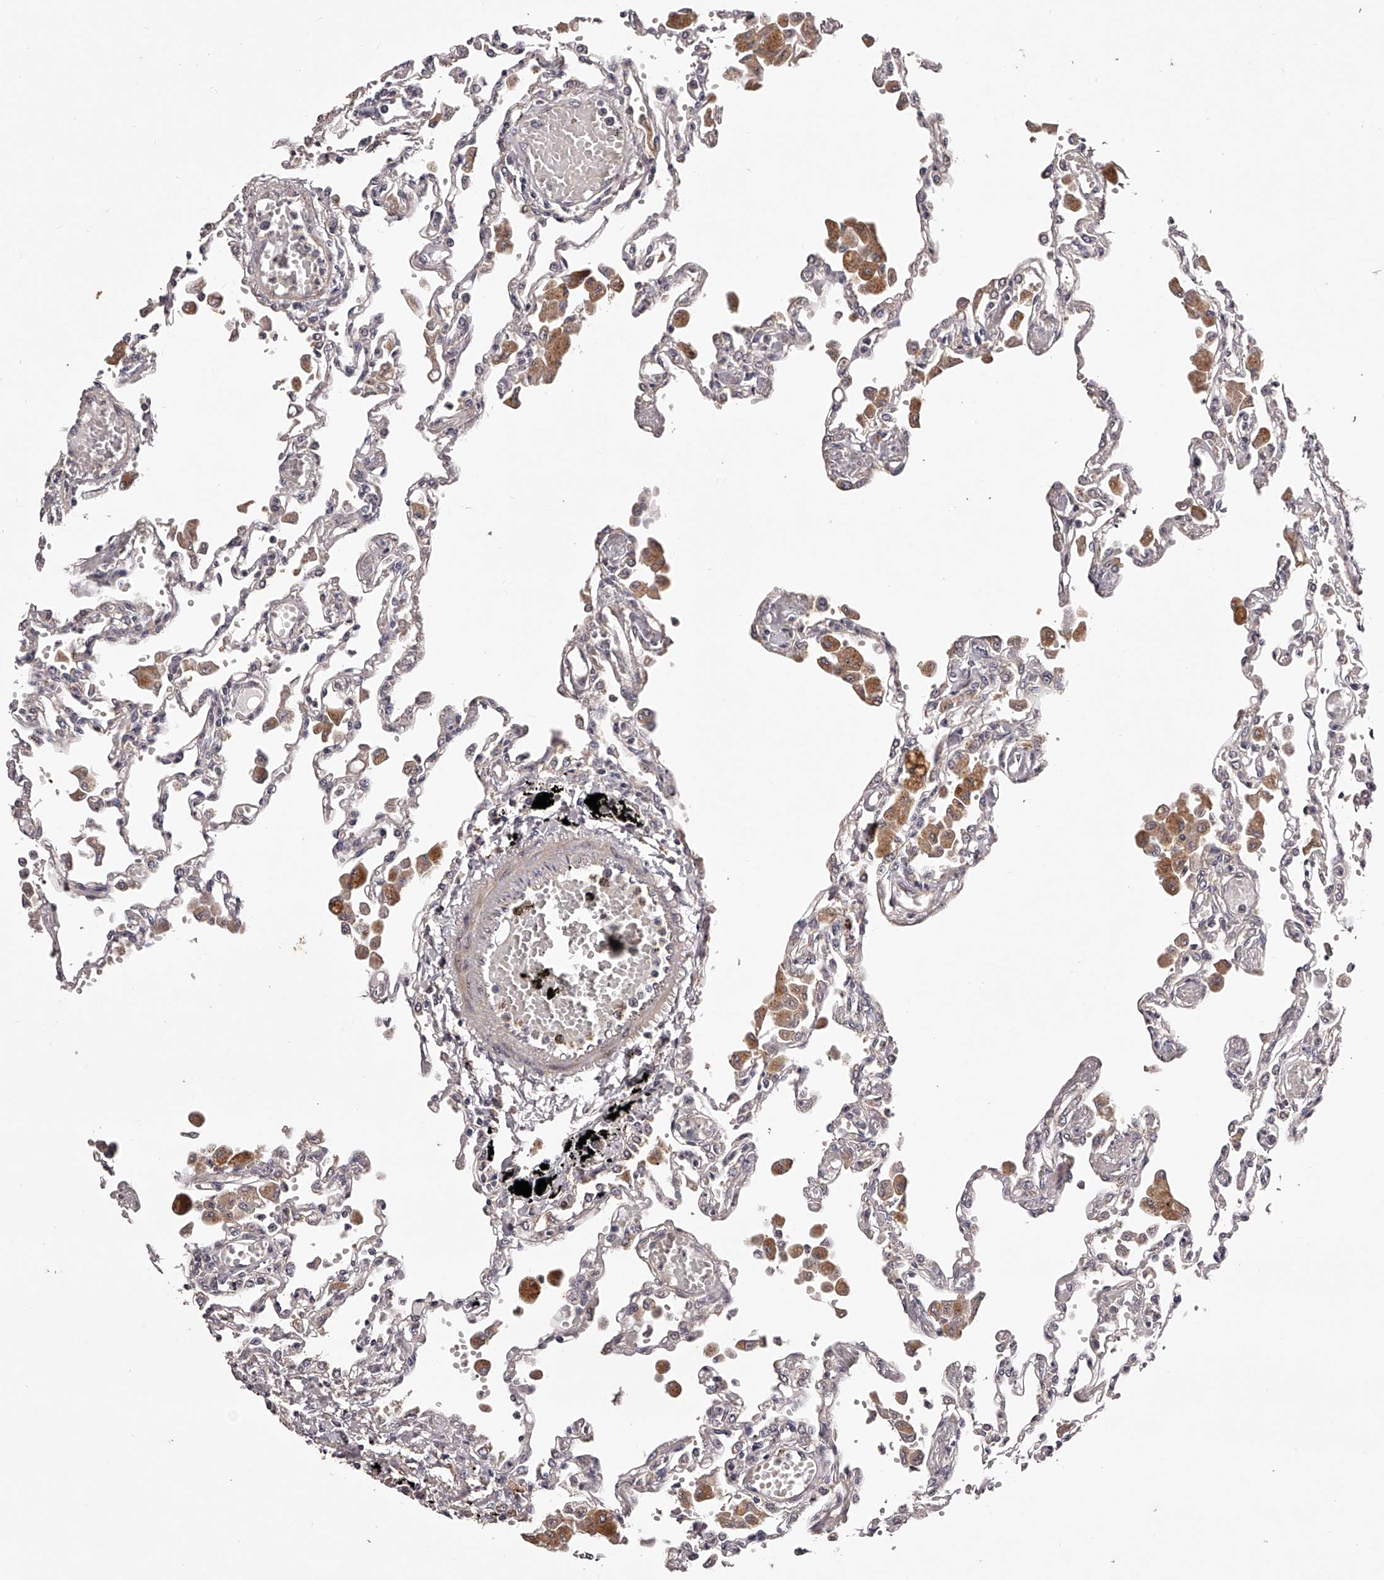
{"staining": {"intensity": "negative", "quantity": "none", "location": "none"}, "tissue": "lung", "cell_type": "Alveolar cells", "image_type": "normal", "snomed": [{"axis": "morphology", "description": "Normal tissue, NOS"}, {"axis": "topography", "description": "Bronchus"}, {"axis": "topography", "description": "Lung"}], "caption": "Immunohistochemistry image of normal lung: human lung stained with DAB shows no significant protein staining in alveolar cells. (Stains: DAB immunohistochemistry (IHC) with hematoxylin counter stain, Microscopy: brightfield microscopy at high magnification).", "gene": "ODF2L", "patient": {"sex": "female", "age": 49}}